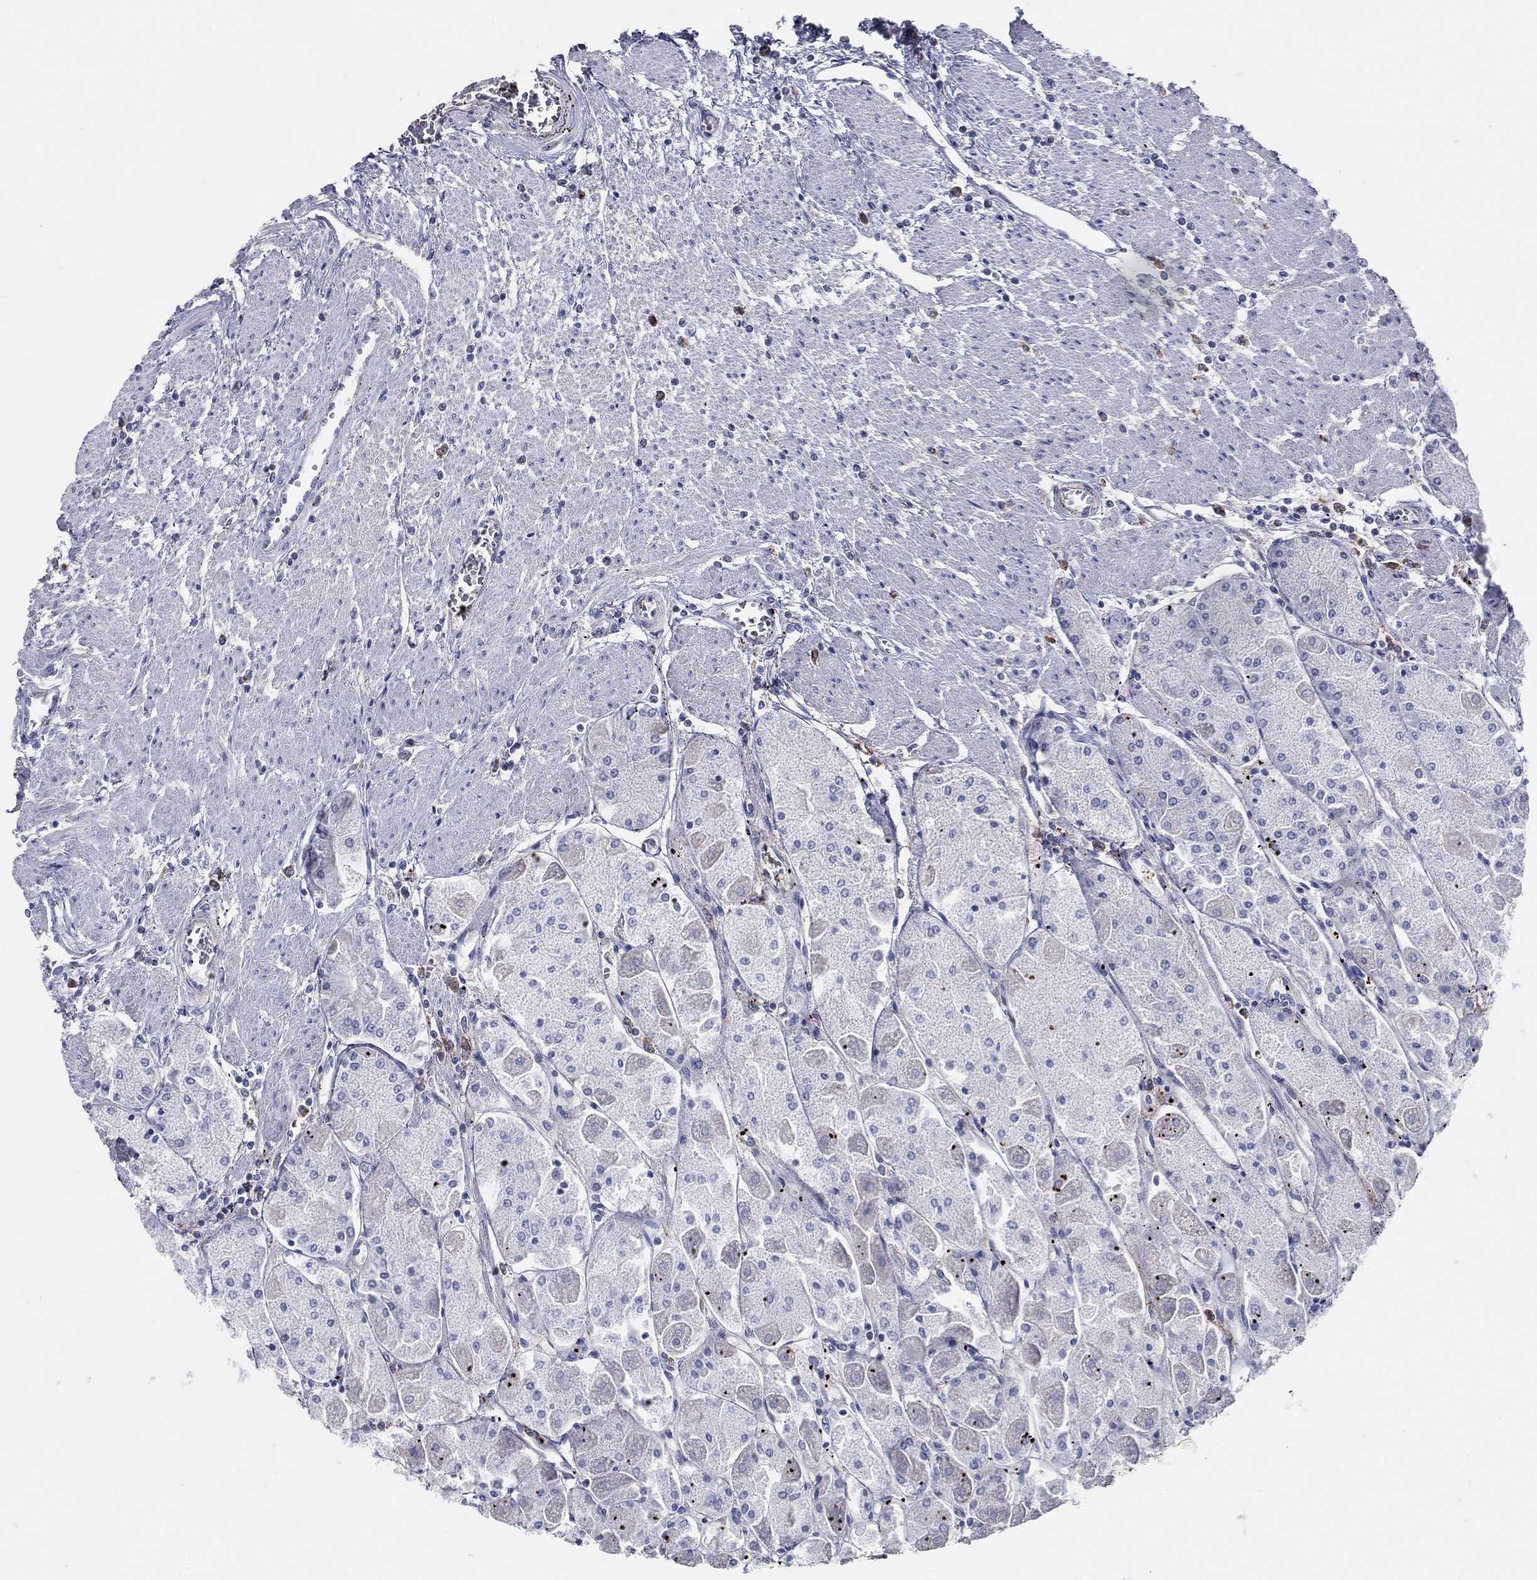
{"staining": {"intensity": "weak", "quantity": "<25%", "location": "cytoplasmic/membranous"}, "tissue": "stomach", "cell_type": "Glandular cells", "image_type": "normal", "snomed": [{"axis": "morphology", "description": "Normal tissue, NOS"}, {"axis": "topography", "description": "Stomach"}], "caption": "Immunohistochemical staining of benign stomach exhibits no significant positivity in glandular cells. (DAB immunohistochemistry visualized using brightfield microscopy, high magnification).", "gene": "EVI2B", "patient": {"sex": "male", "age": 70}}